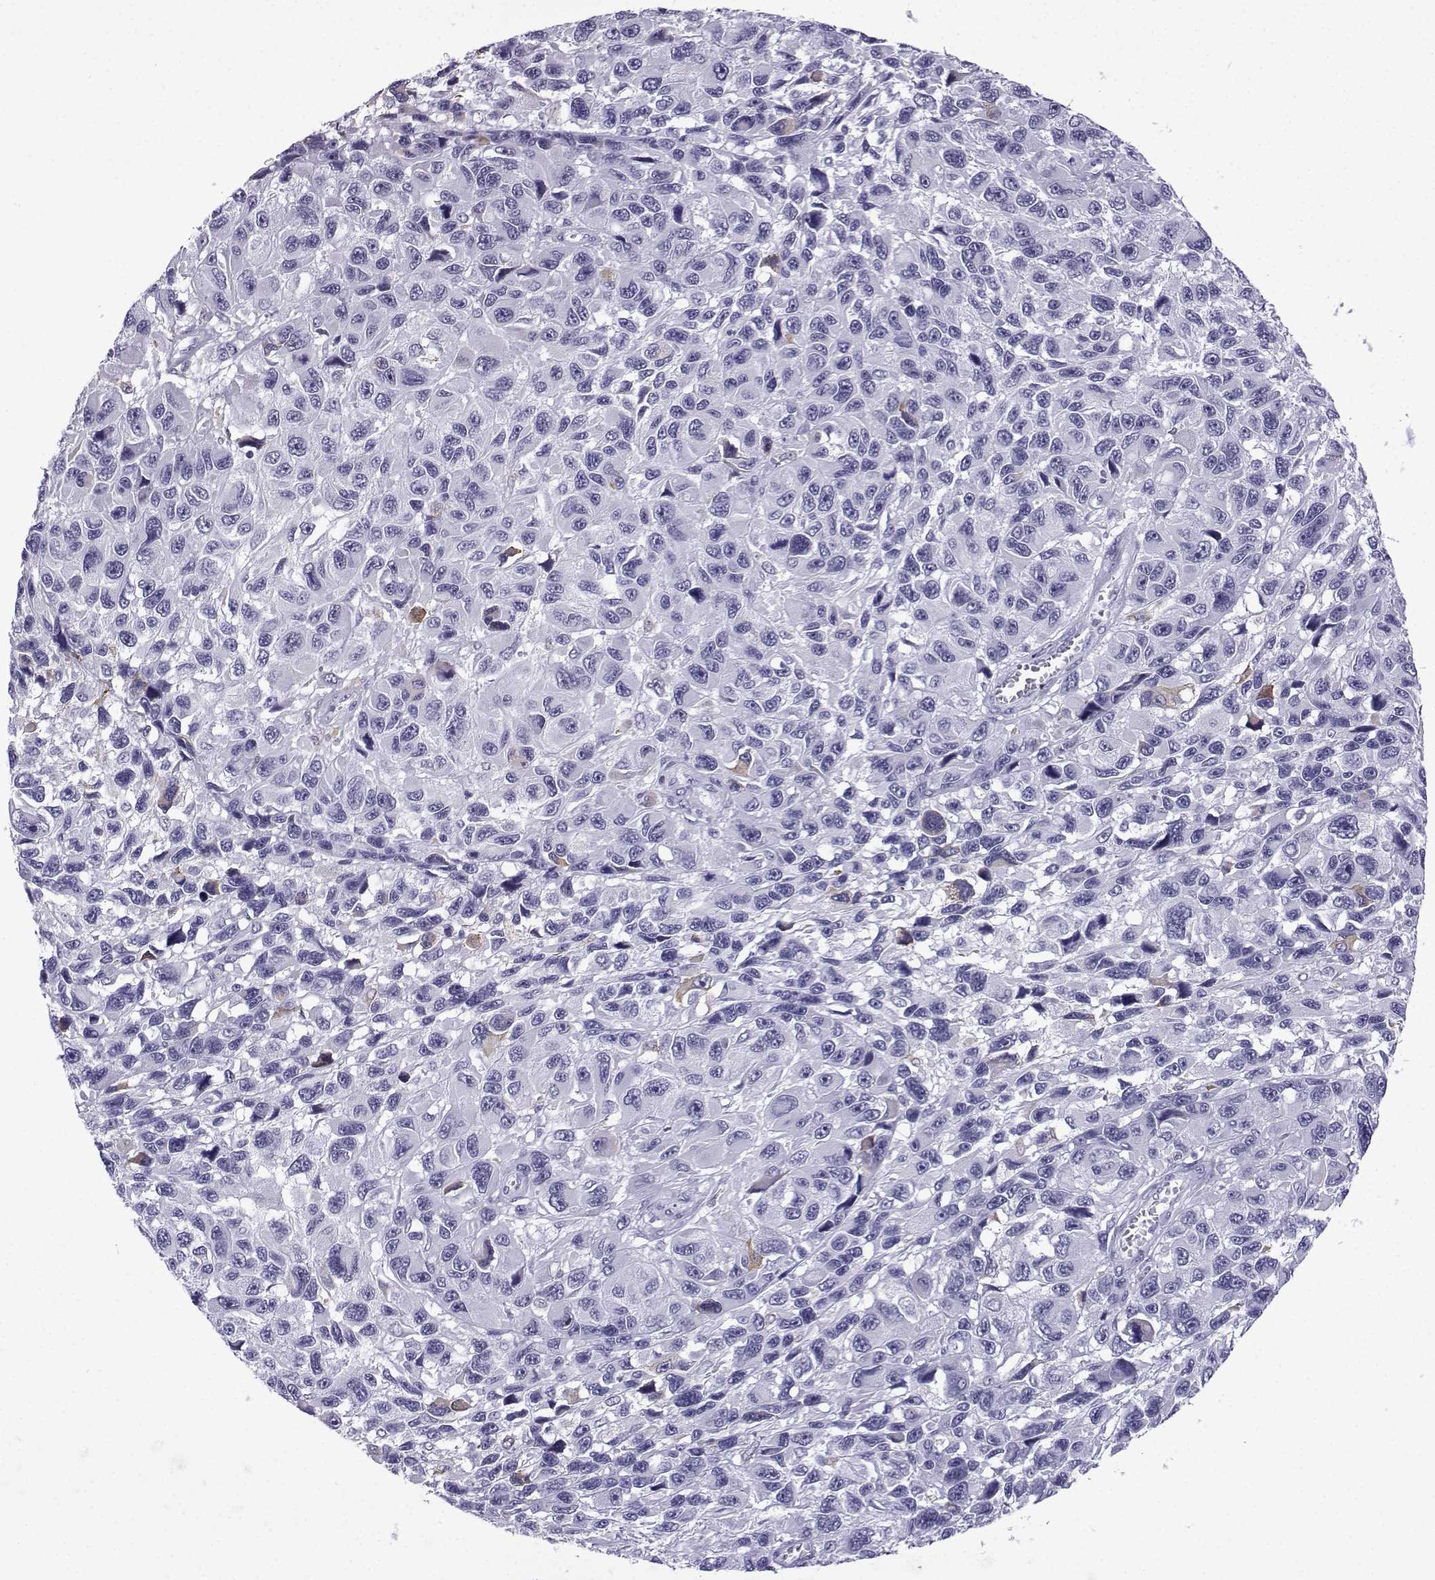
{"staining": {"intensity": "negative", "quantity": "none", "location": "none"}, "tissue": "melanoma", "cell_type": "Tumor cells", "image_type": "cancer", "snomed": [{"axis": "morphology", "description": "Malignant melanoma, NOS"}, {"axis": "topography", "description": "Skin"}], "caption": "Tumor cells show no significant staining in malignant melanoma.", "gene": "MRGBP", "patient": {"sex": "male", "age": 53}}